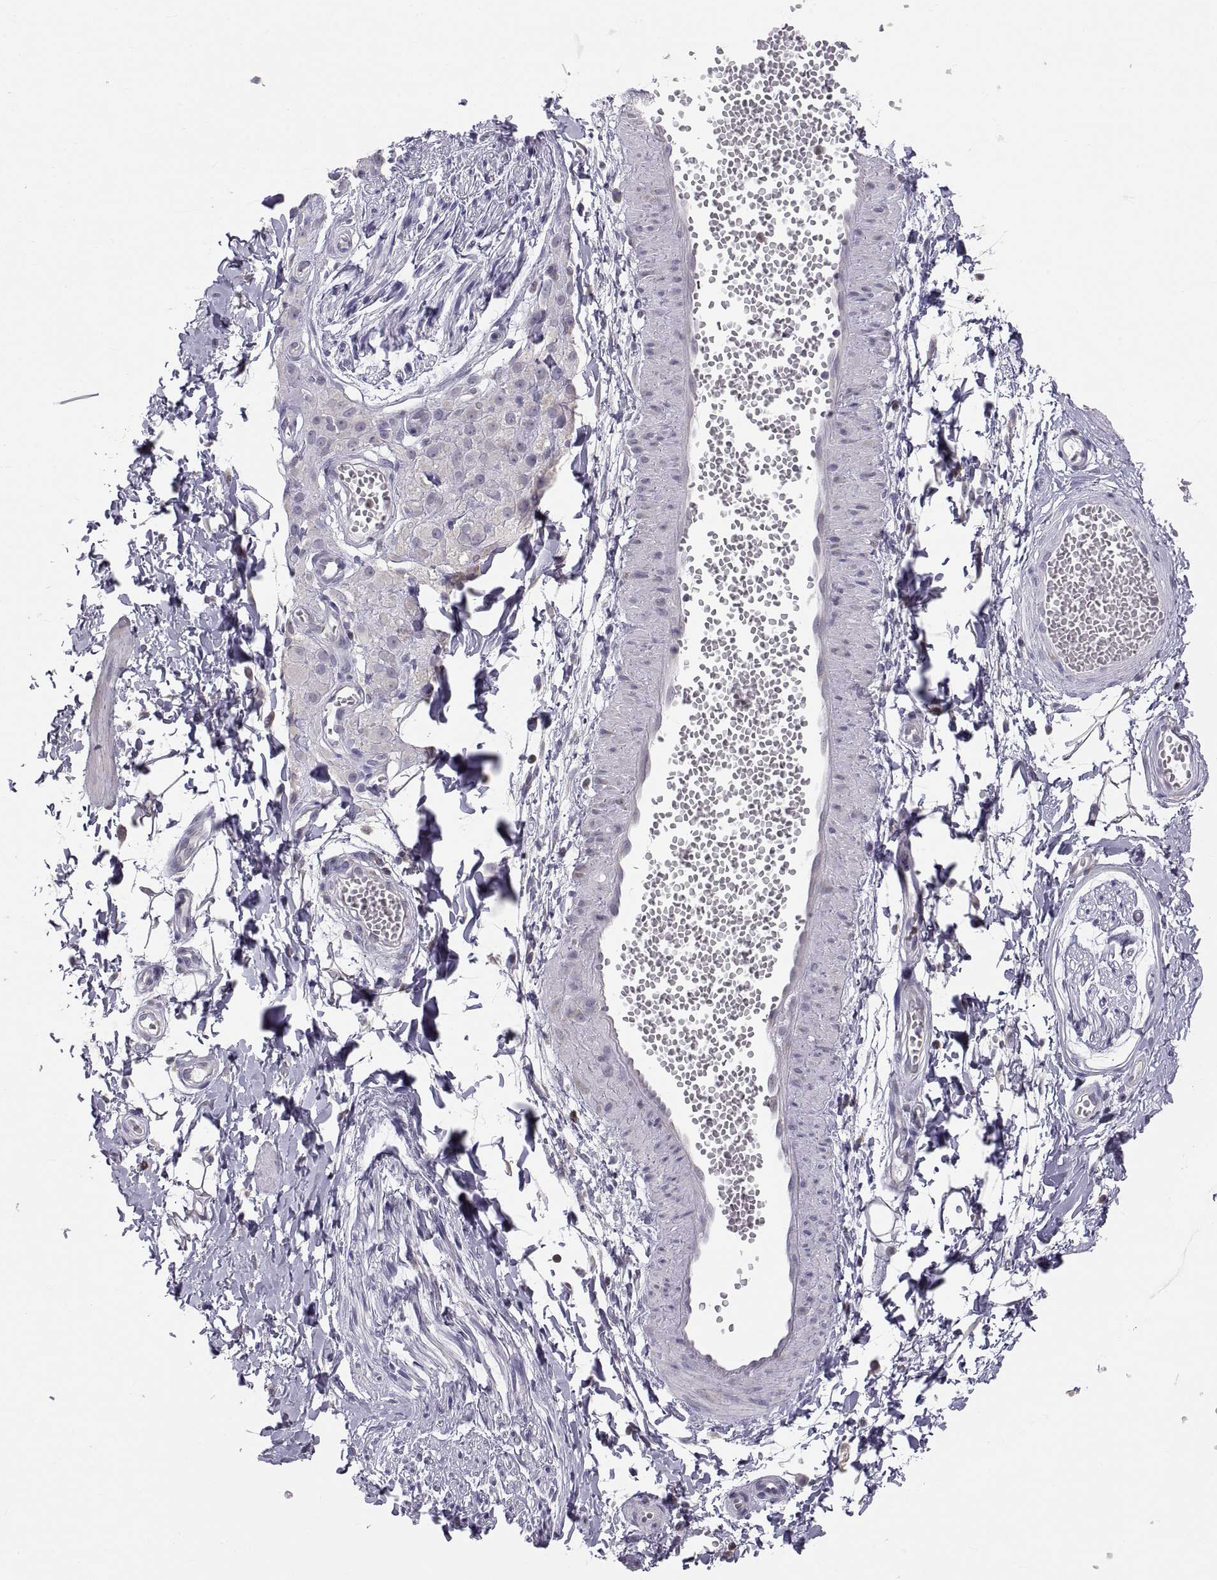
{"staining": {"intensity": "negative", "quantity": "none", "location": "none"}, "tissue": "adipose tissue", "cell_type": "Adipocytes", "image_type": "normal", "snomed": [{"axis": "morphology", "description": "Normal tissue, NOS"}, {"axis": "topography", "description": "Smooth muscle"}, {"axis": "topography", "description": "Peripheral nerve tissue"}], "caption": "Immunohistochemical staining of normal human adipose tissue displays no significant positivity in adipocytes.", "gene": "ERO1A", "patient": {"sex": "male", "age": 22}}